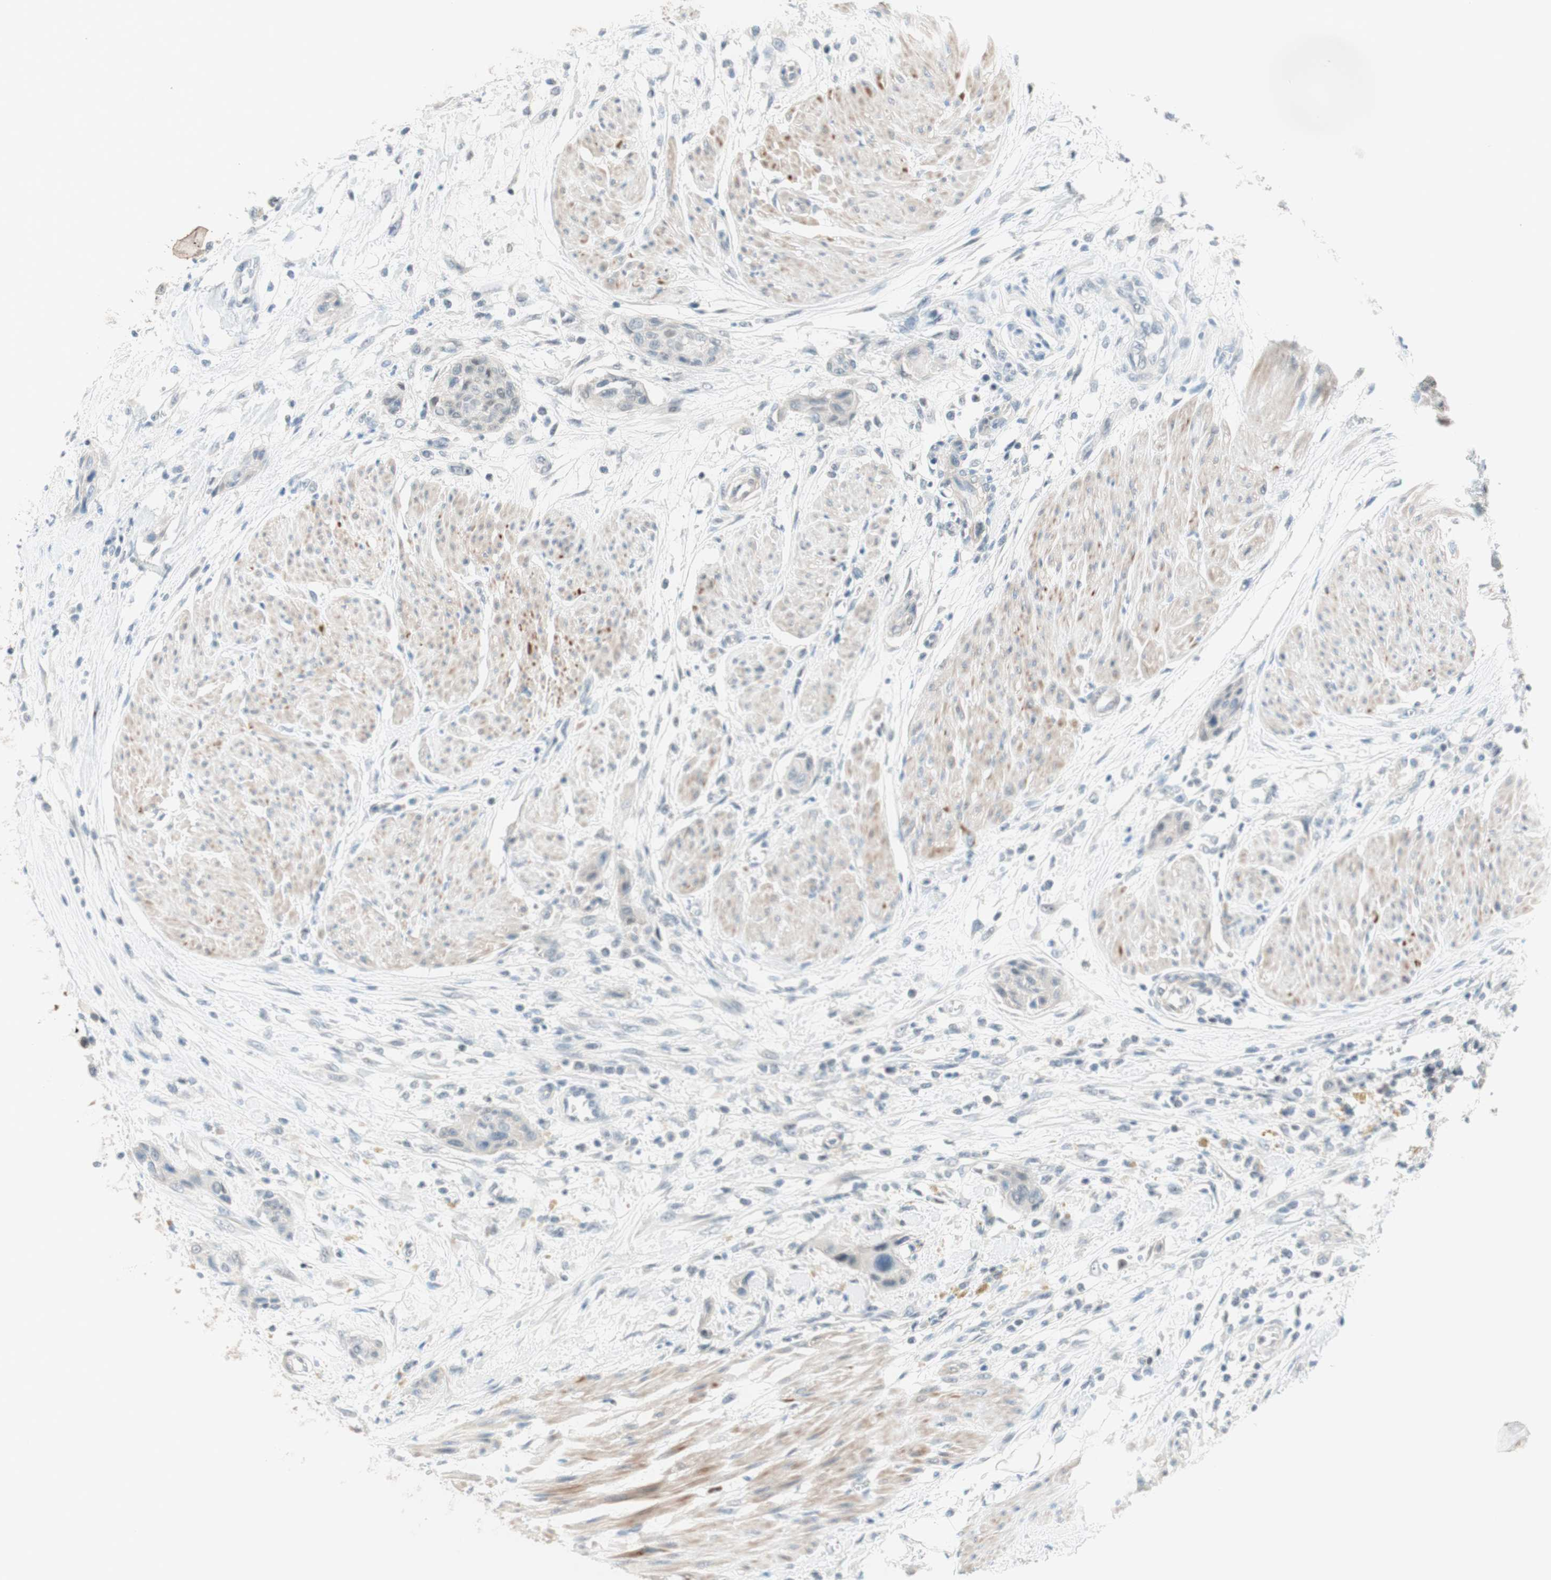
{"staining": {"intensity": "negative", "quantity": "none", "location": "none"}, "tissue": "urothelial cancer", "cell_type": "Tumor cells", "image_type": "cancer", "snomed": [{"axis": "morphology", "description": "Urothelial carcinoma, High grade"}, {"axis": "topography", "description": "Urinary bladder"}], "caption": "Tumor cells are negative for brown protein staining in urothelial cancer.", "gene": "JPH1", "patient": {"sex": "male", "age": 35}}